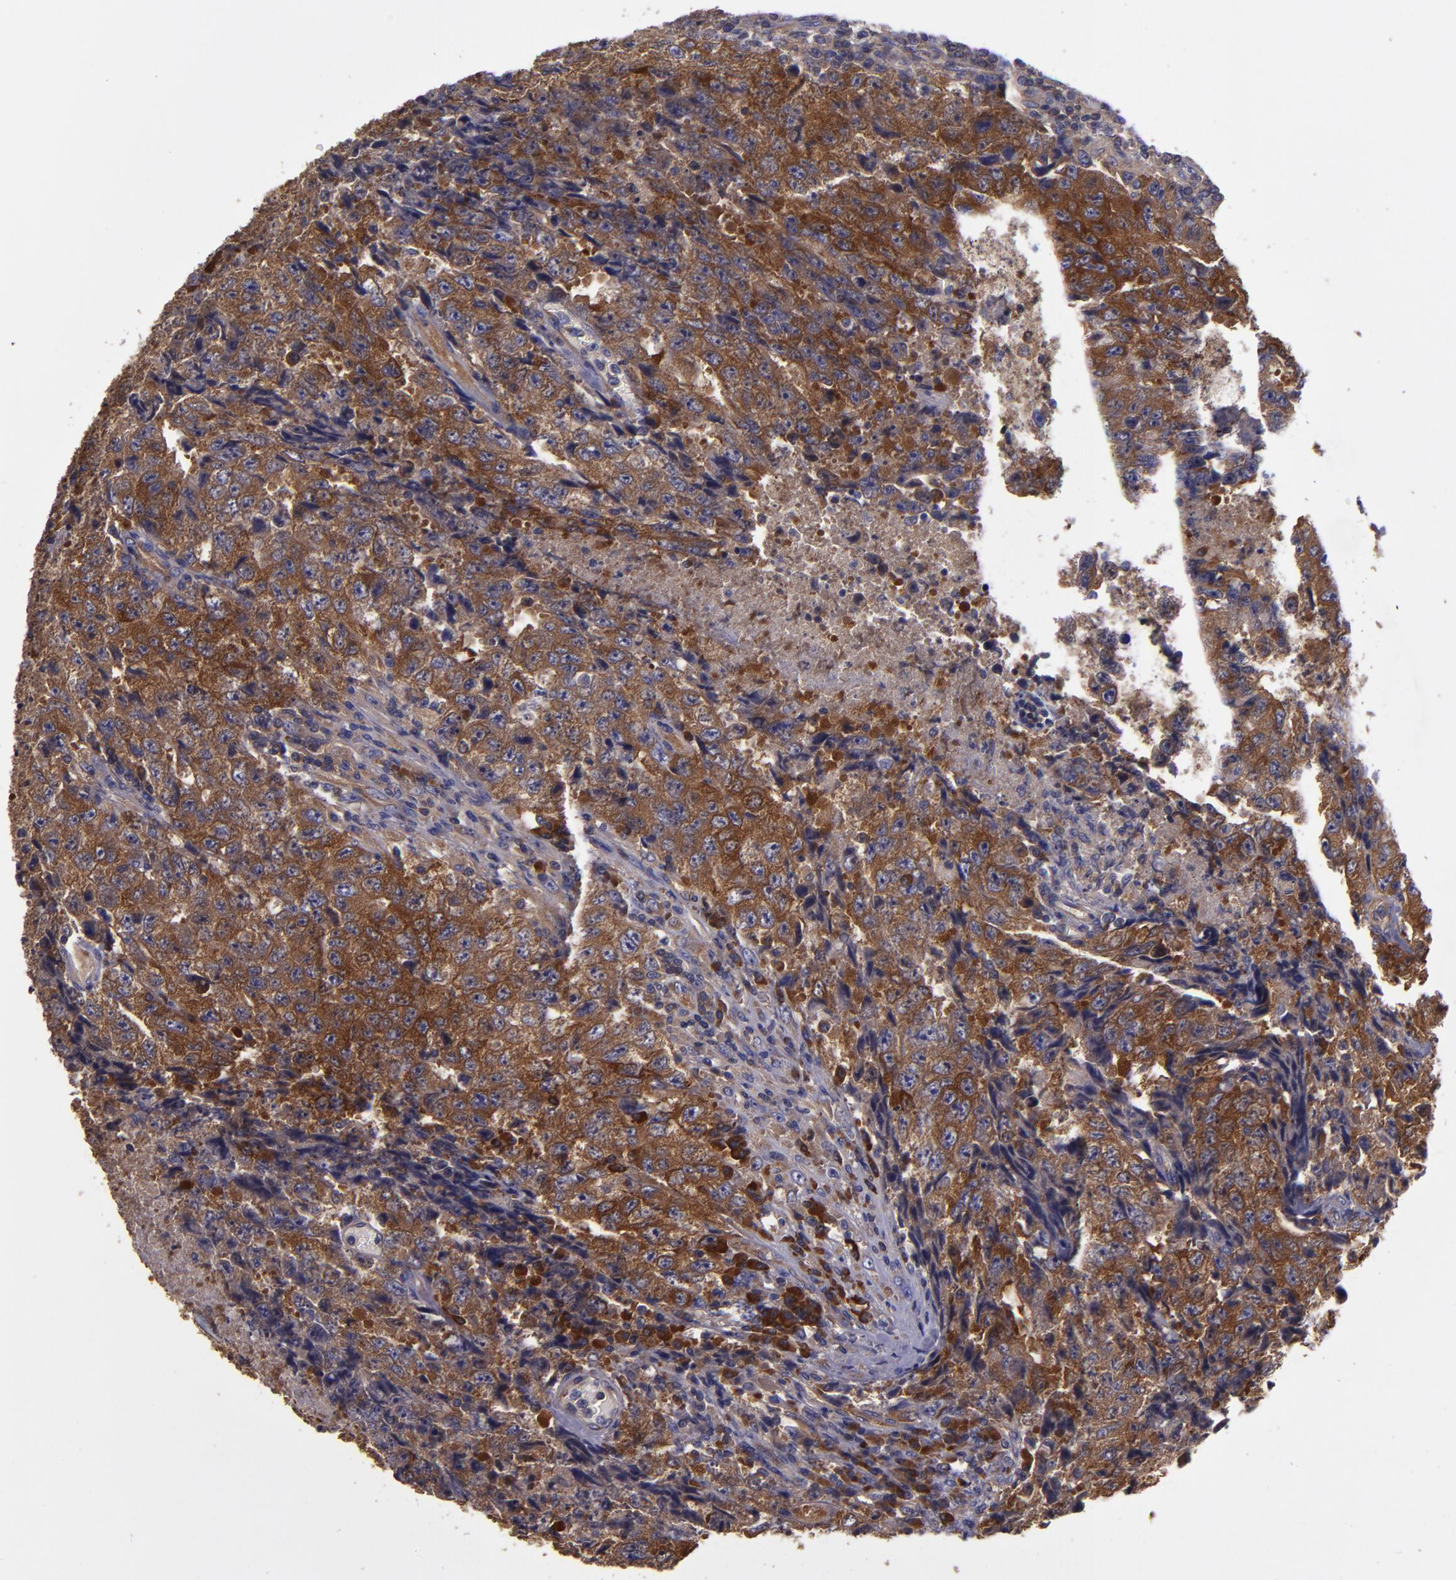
{"staining": {"intensity": "strong", "quantity": ">75%", "location": "cytoplasmic/membranous"}, "tissue": "testis cancer", "cell_type": "Tumor cells", "image_type": "cancer", "snomed": [{"axis": "morphology", "description": "Necrosis, NOS"}, {"axis": "morphology", "description": "Carcinoma, Embryonal, NOS"}, {"axis": "topography", "description": "Testis"}], "caption": "Strong cytoplasmic/membranous expression is present in about >75% of tumor cells in testis embryonal carcinoma.", "gene": "CARS1", "patient": {"sex": "male", "age": 19}}